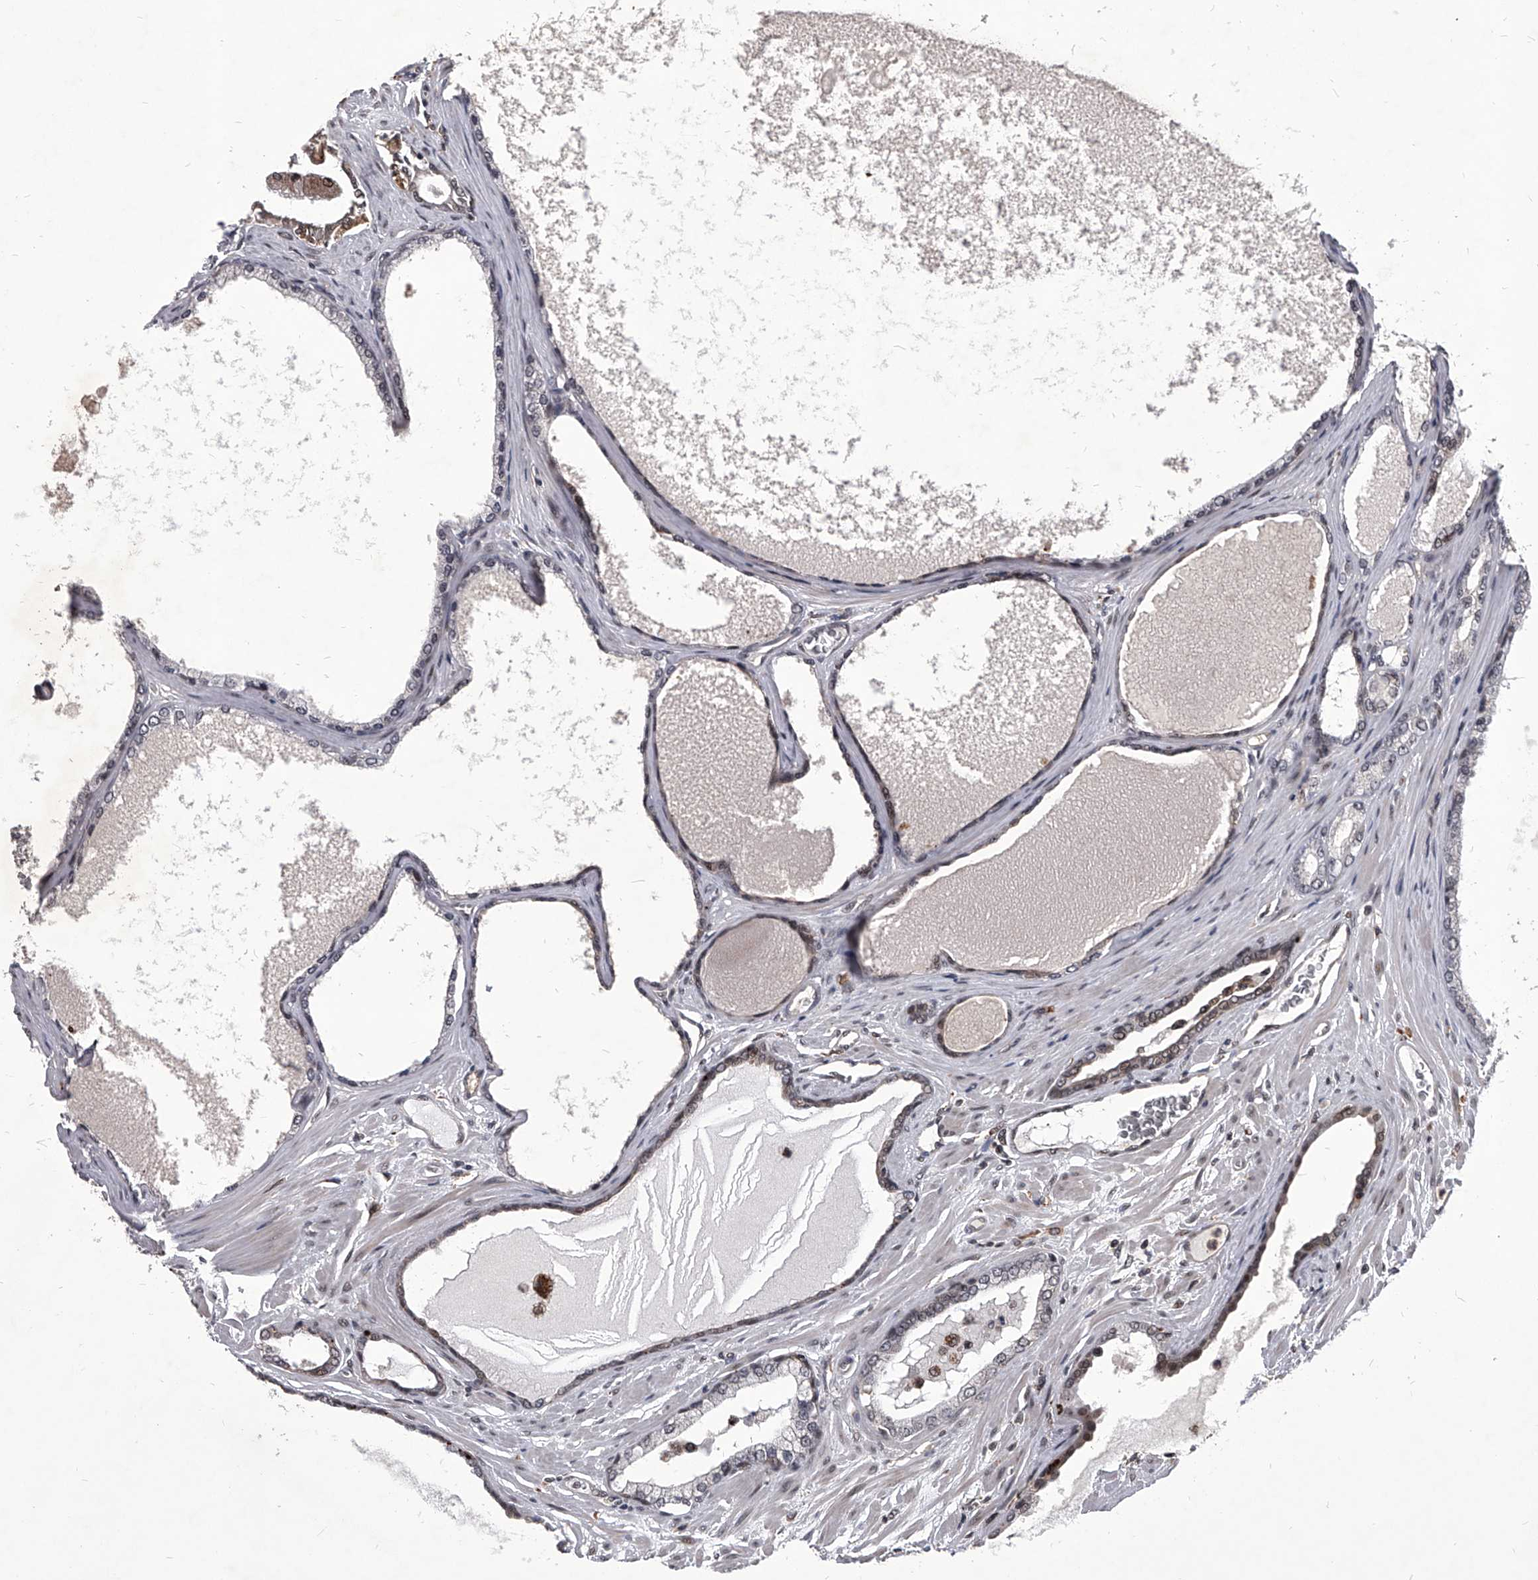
{"staining": {"intensity": "weak", "quantity": "25%-75%", "location": "cytoplasmic/membranous,nuclear"}, "tissue": "prostate cancer", "cell_type": "Tumor cells", "image_type": "cancer", "snomed": [{"axis": "morphology", "description": "Adenocarcinoma, Low grade"}, {"axis": "topography", "description": "Prostate"}], "caption": "A high-resolution image shows immunohistochemistry (IHC) staining of prostate cancer, which demonstrates weak cytoplasmic/membranous and nuclear positivity in about 25%-75% of tumor cells. Ihc stains the protein of interest in brown and the nuclei are stained blue.", "gene": "CMTR1", "patient": {"sex": "male", "age": 70}}